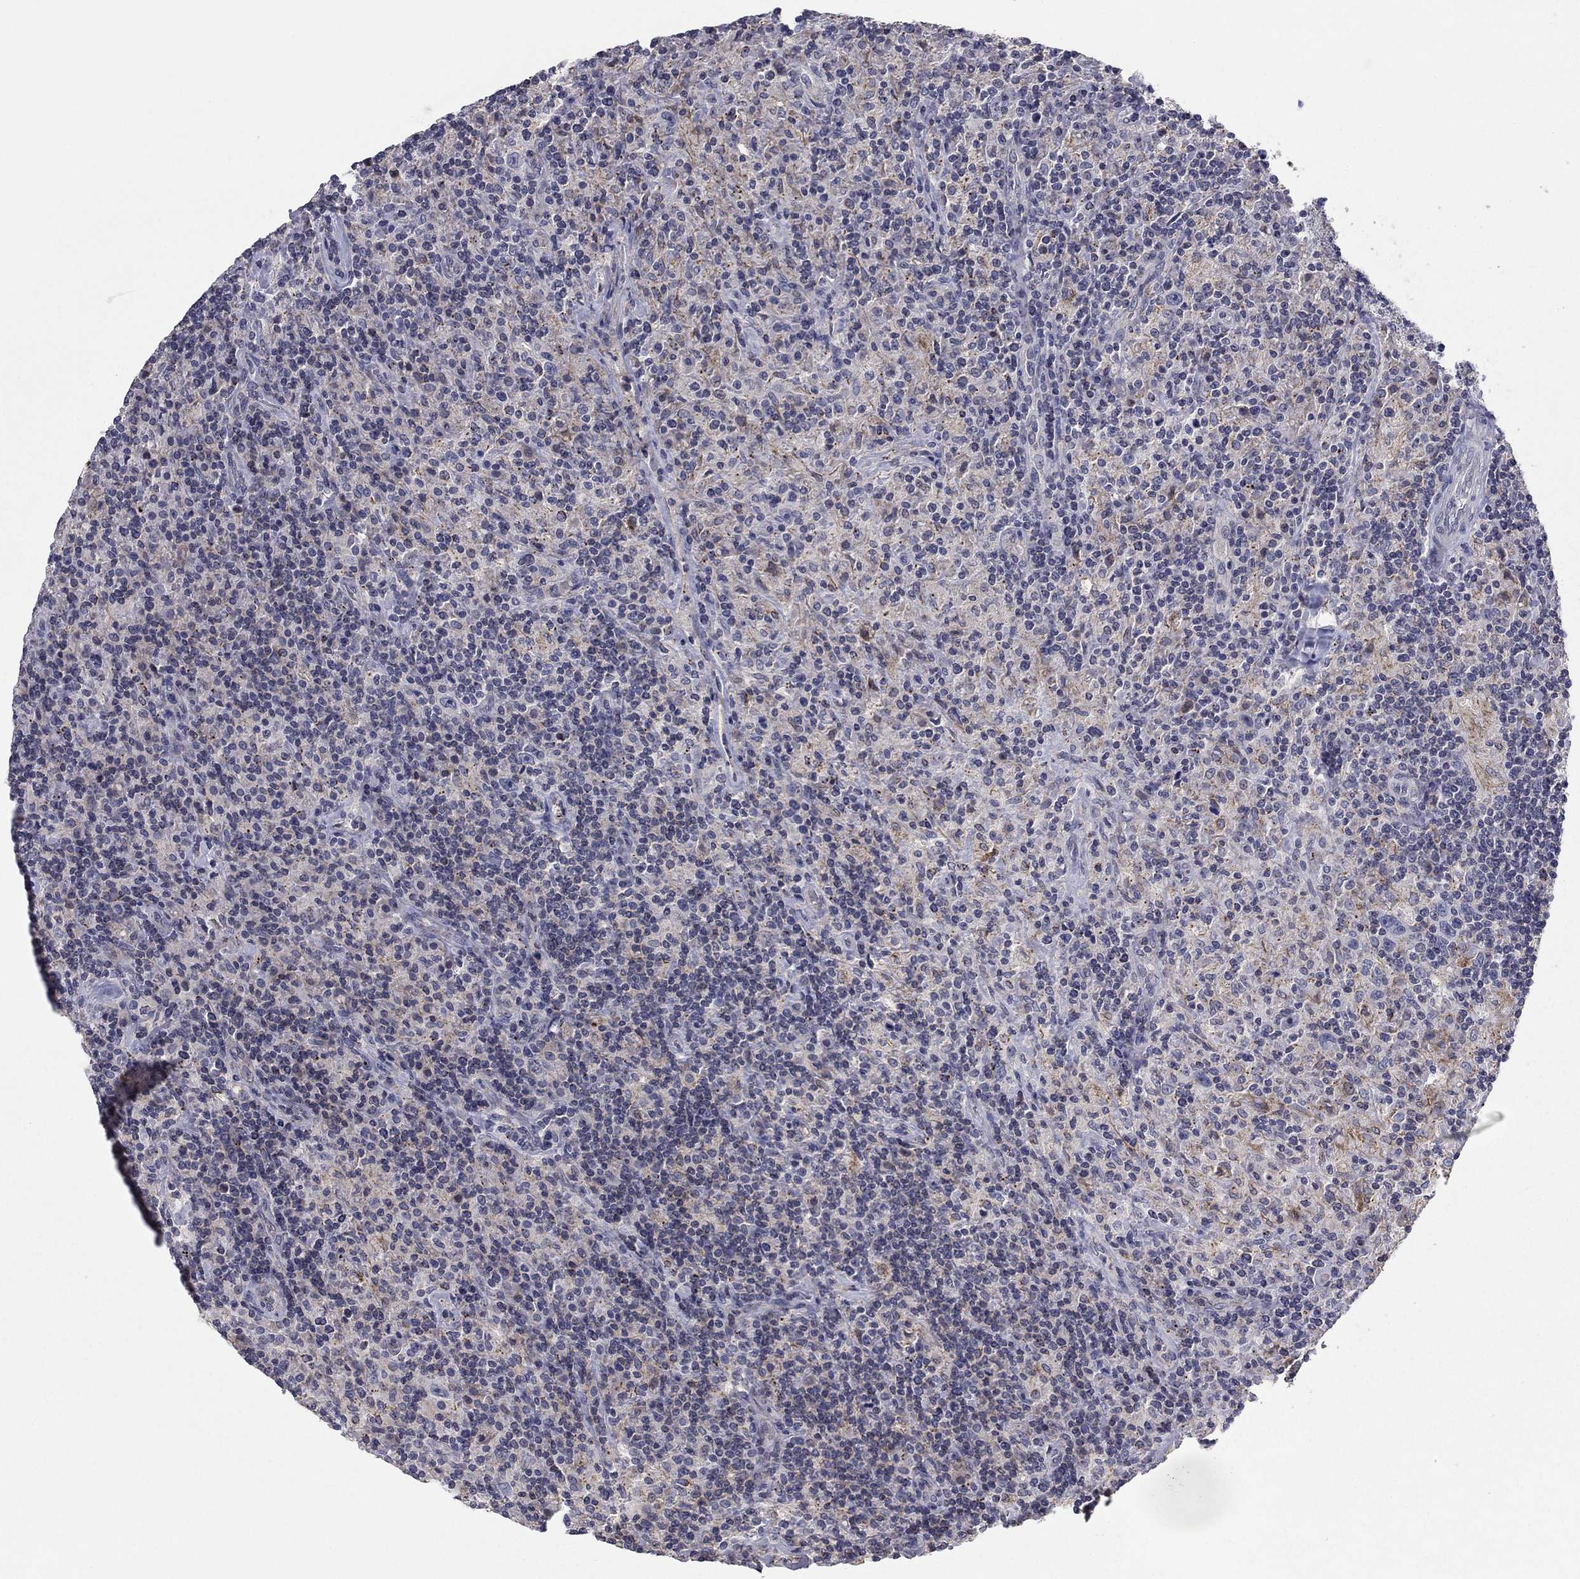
{"staining": {"intensity": "negative", "quantity": "none", "location": "none"}, "tissue": "lymphoma", "cell_type": "Tumor cells", "image_type": "cancer", "snomed": [{"axis": "morphology", "description": "Hodgkin's disease, NOS"}, {"axis": "topography", "description": "Lymph node"}], "caption": "Human lymphoma stained for a protein using immunohistochemistry (IHC) demonstrates no staining in tumor cells.", "gene": "SEPTIN3", "patient": {"sex": "male", "age": 70}}